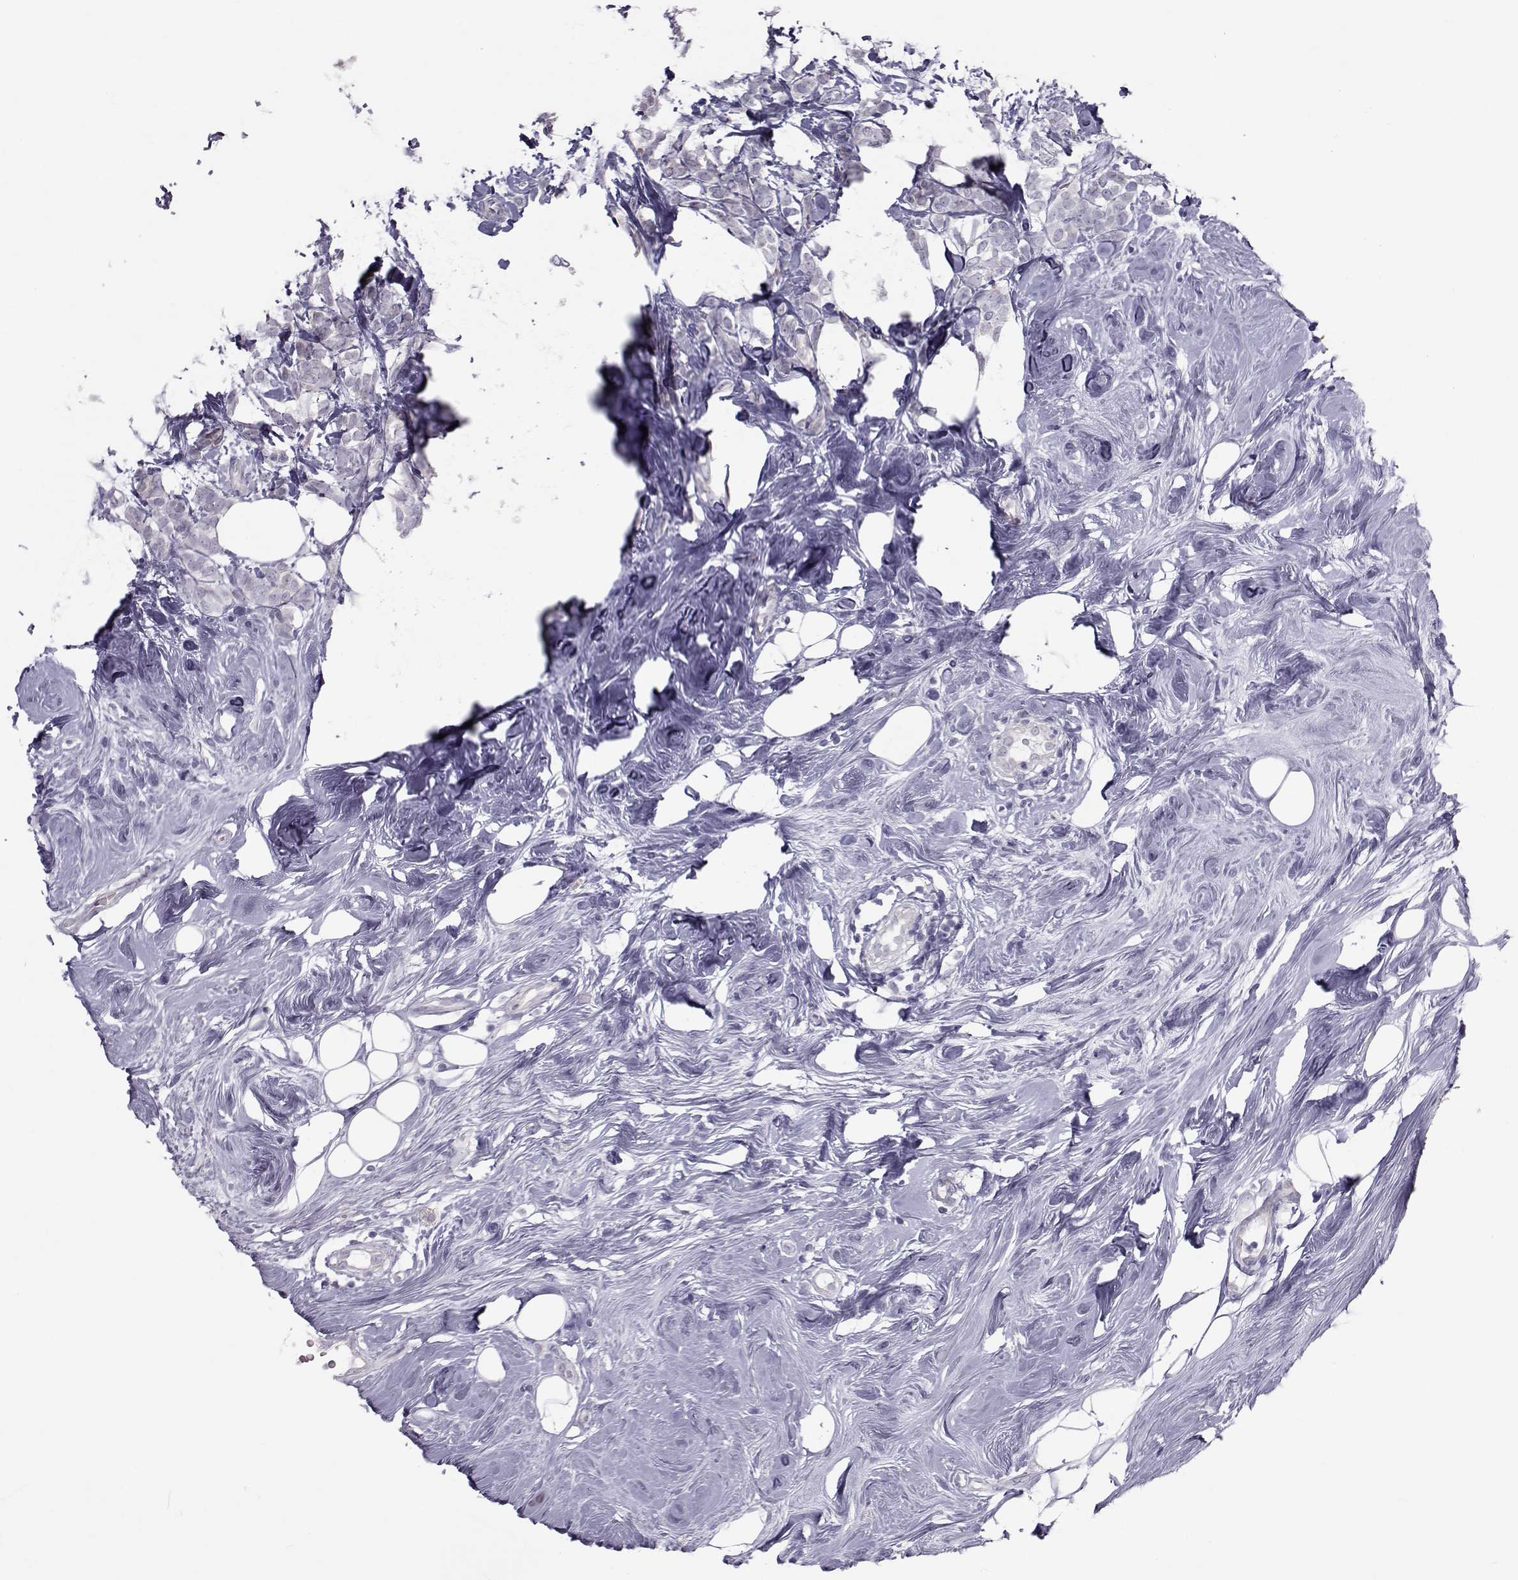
{"staining": {"intensity": "negative", "quantity": "none", "location": "none"}, "tissue": "breast cancer", "cell_type": "Tumor cells", "image_type": "cancer", "snomed": [{"axis": "morphology", "description": "Lobular carcinoma"}, {"axis": "topography", "description": "Breast"}], "caption": "Lobular carcinoma (breast) stained for a protein using IHC reveals no expression tumor cells.", "gene": "GARIN3", "patient": {"sex": "female", "age": 49}}